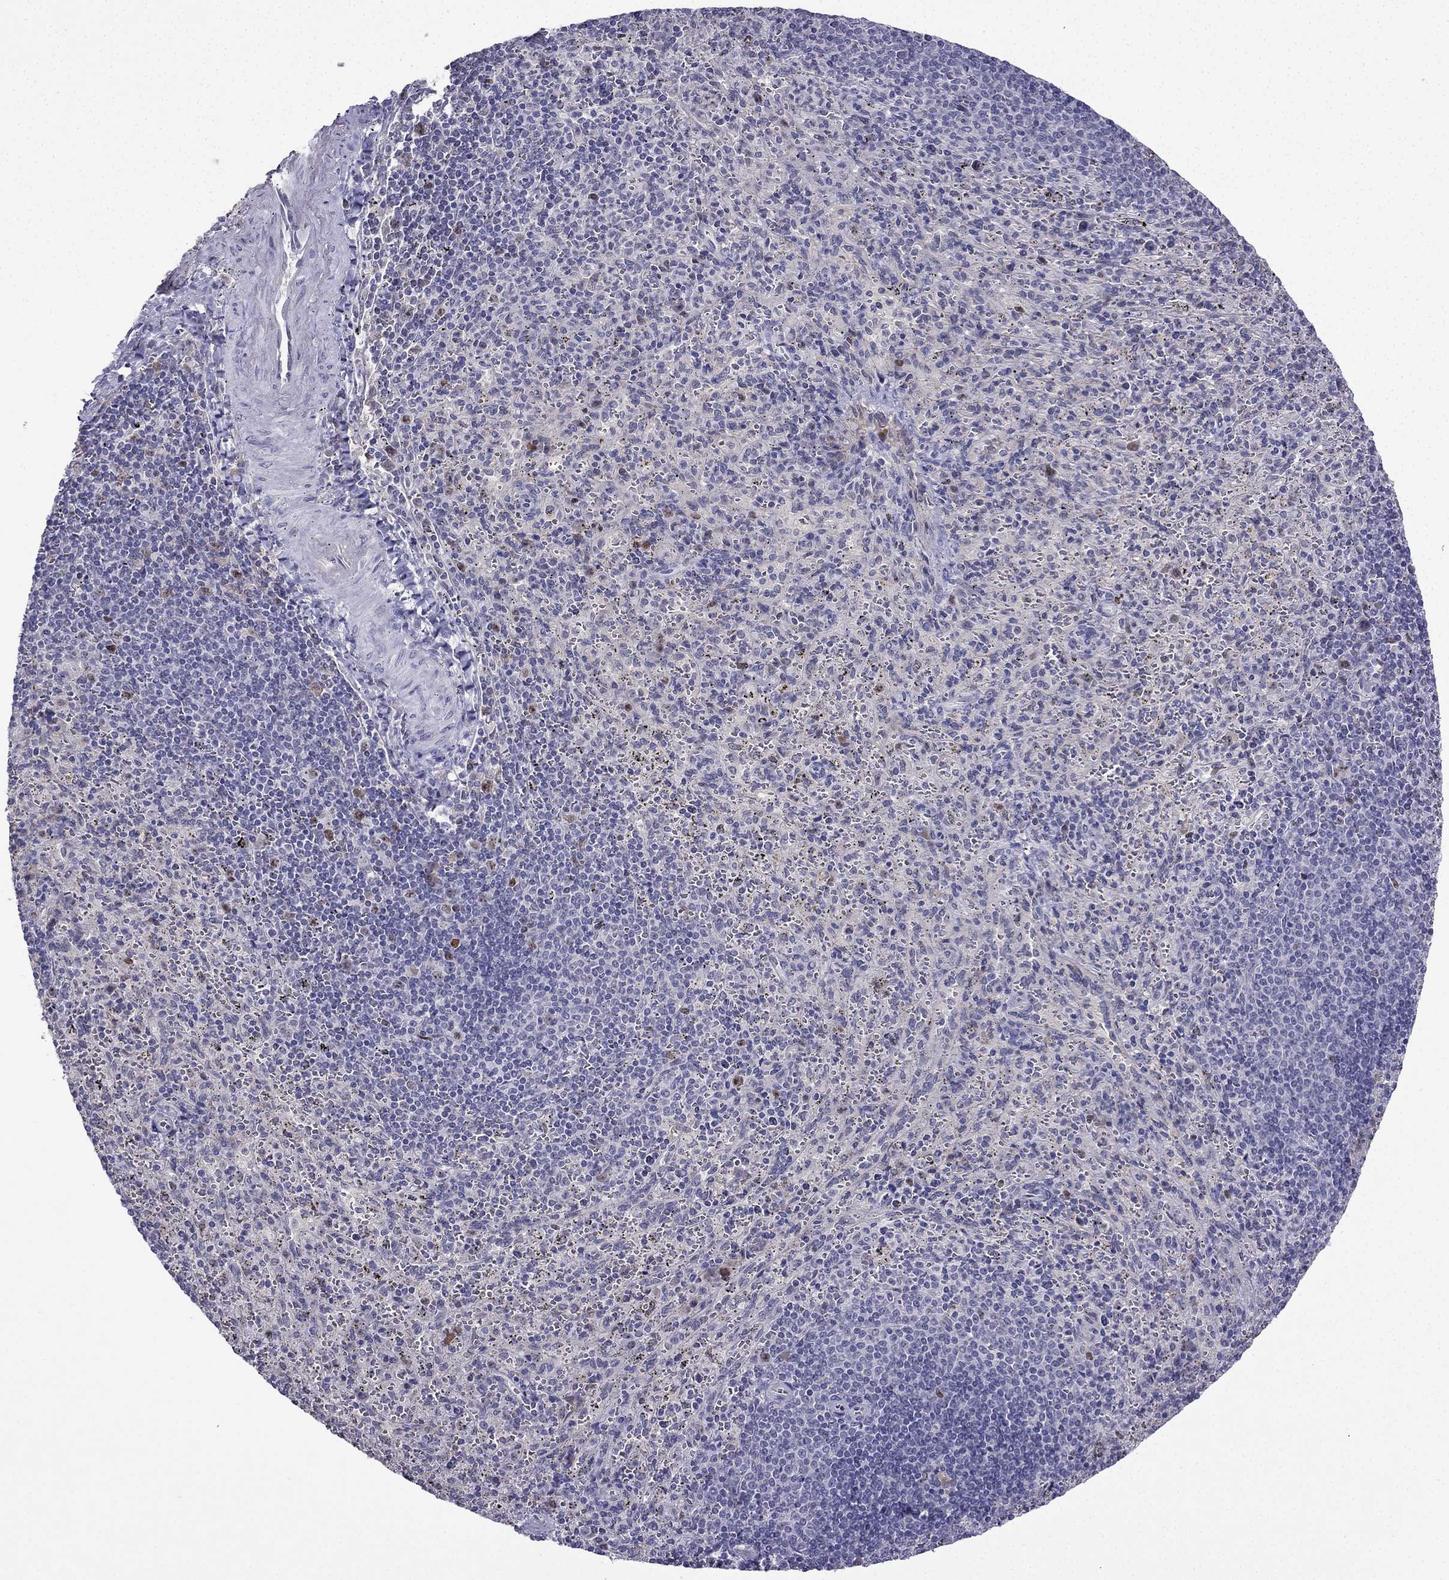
{"staining": {"intensity": "negative", "quantity": "none", "location": "none"}, "tissue": "spleen", "cell_type": "Cells in red pulp", "image_type": "normal", "snomed": [{"axis": "morphology", "description": "Normal tissue, NOS"}, {"axis": "topography", "description": "Spleen"}], "caption": "Cells in red pulp are negative for brown protein staining in unremarkable spleen. (Immunohistochemistry (ihc), brightfield microscopy, high magnification).", "gene": "UHRF1", "patient": {"sex": "male", "age": 57}}